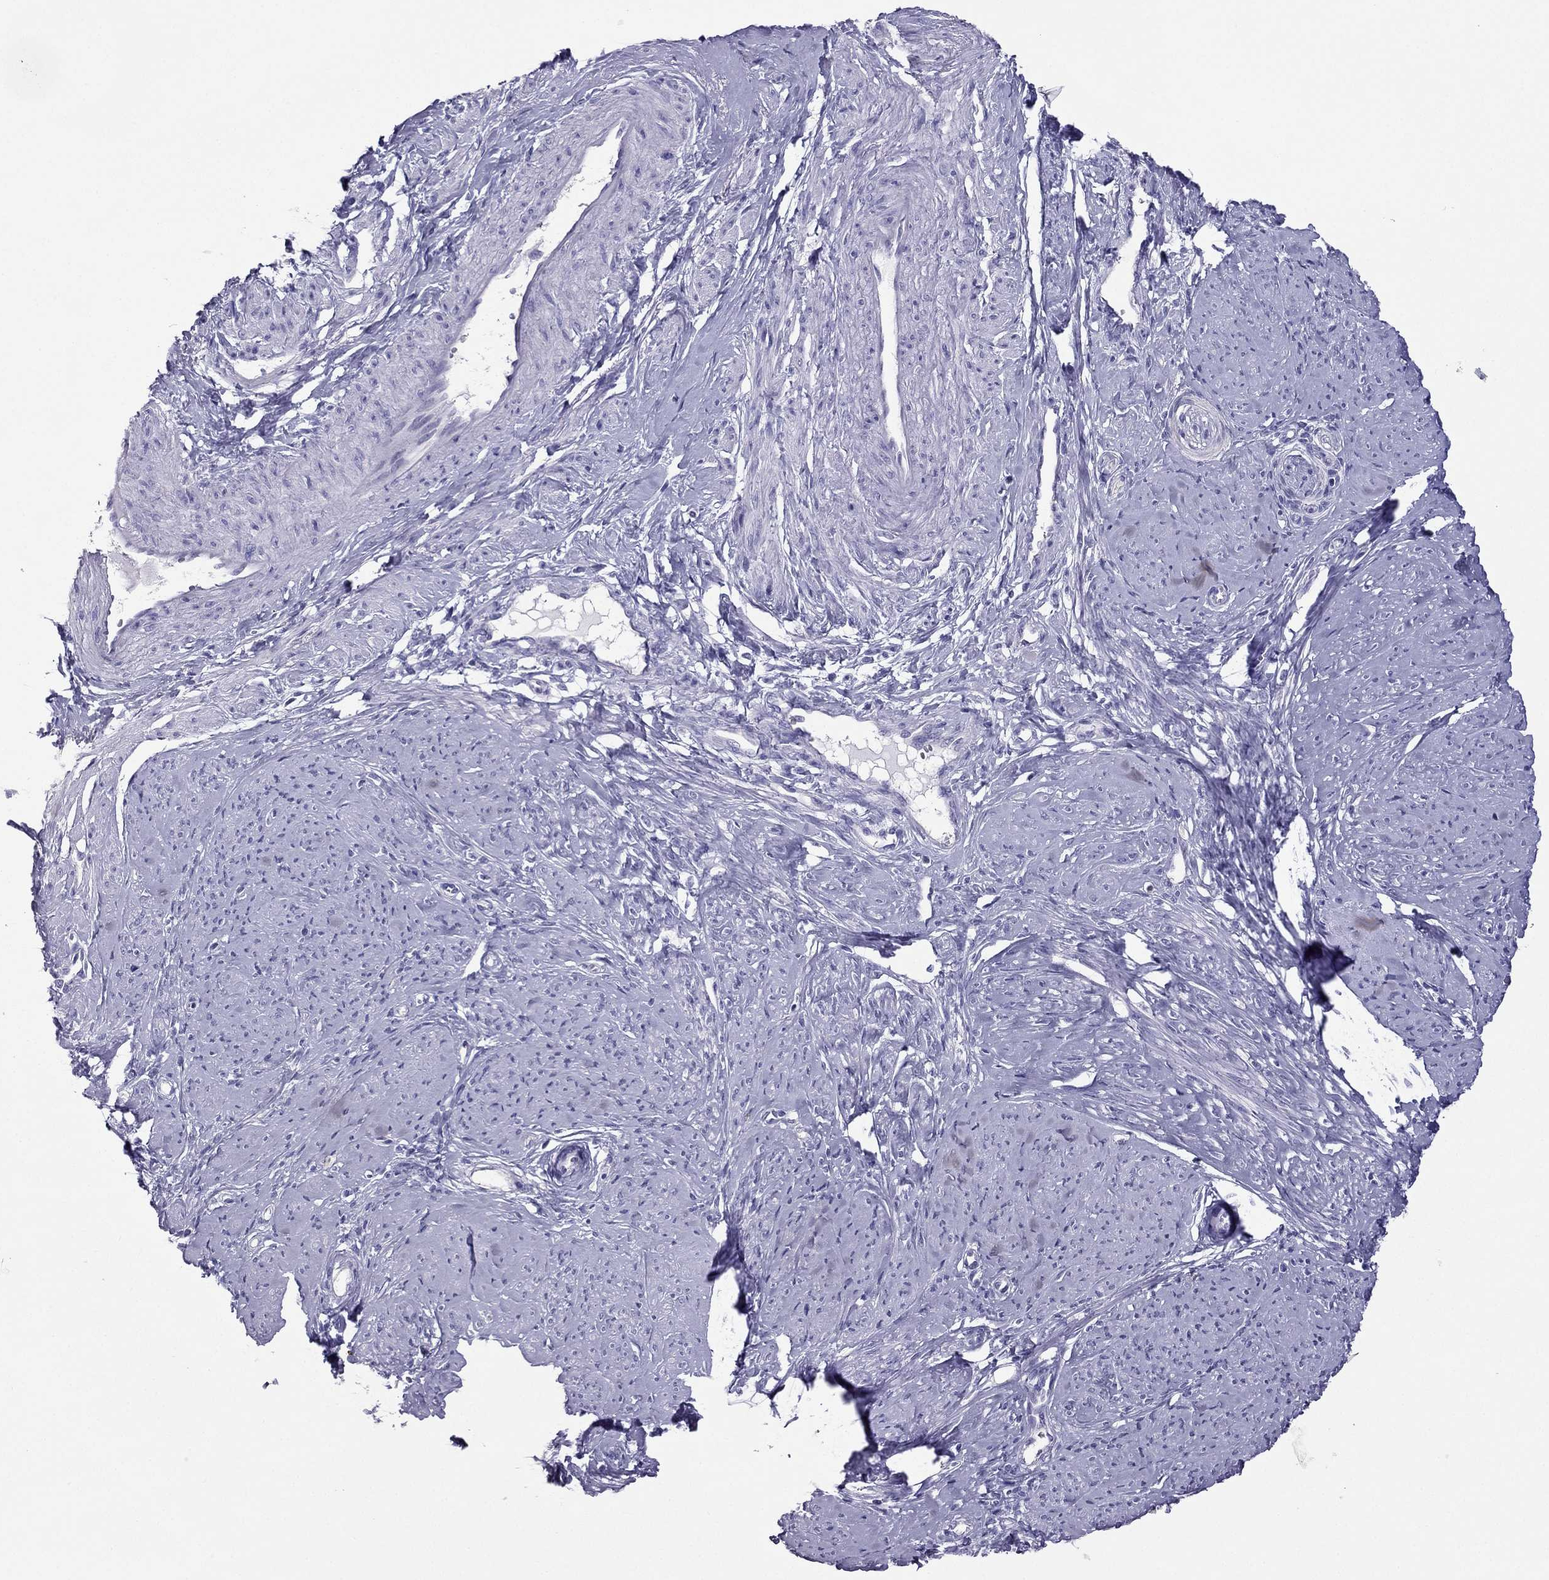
{"staining": {"intensity": "negative", "quantity": "none", "location": "none"}, "tissue": "smooth muscle", "cell_type": "Smooth muscle cells", "image_type": "normal", "snomed": [{"axis": "morphology", "description": "Normal tissue, NOS"}, {"axis": "topography", "description": "Smooth muscle"}], "caption": "An immunohistochemistry (IHC) histopathology image of benign smooth muscle is shown. There is no staining in smooth muscle cells of smooth muscle.", "gene": "PDE6A", "patient": {"sex": "female", "age": 48}}